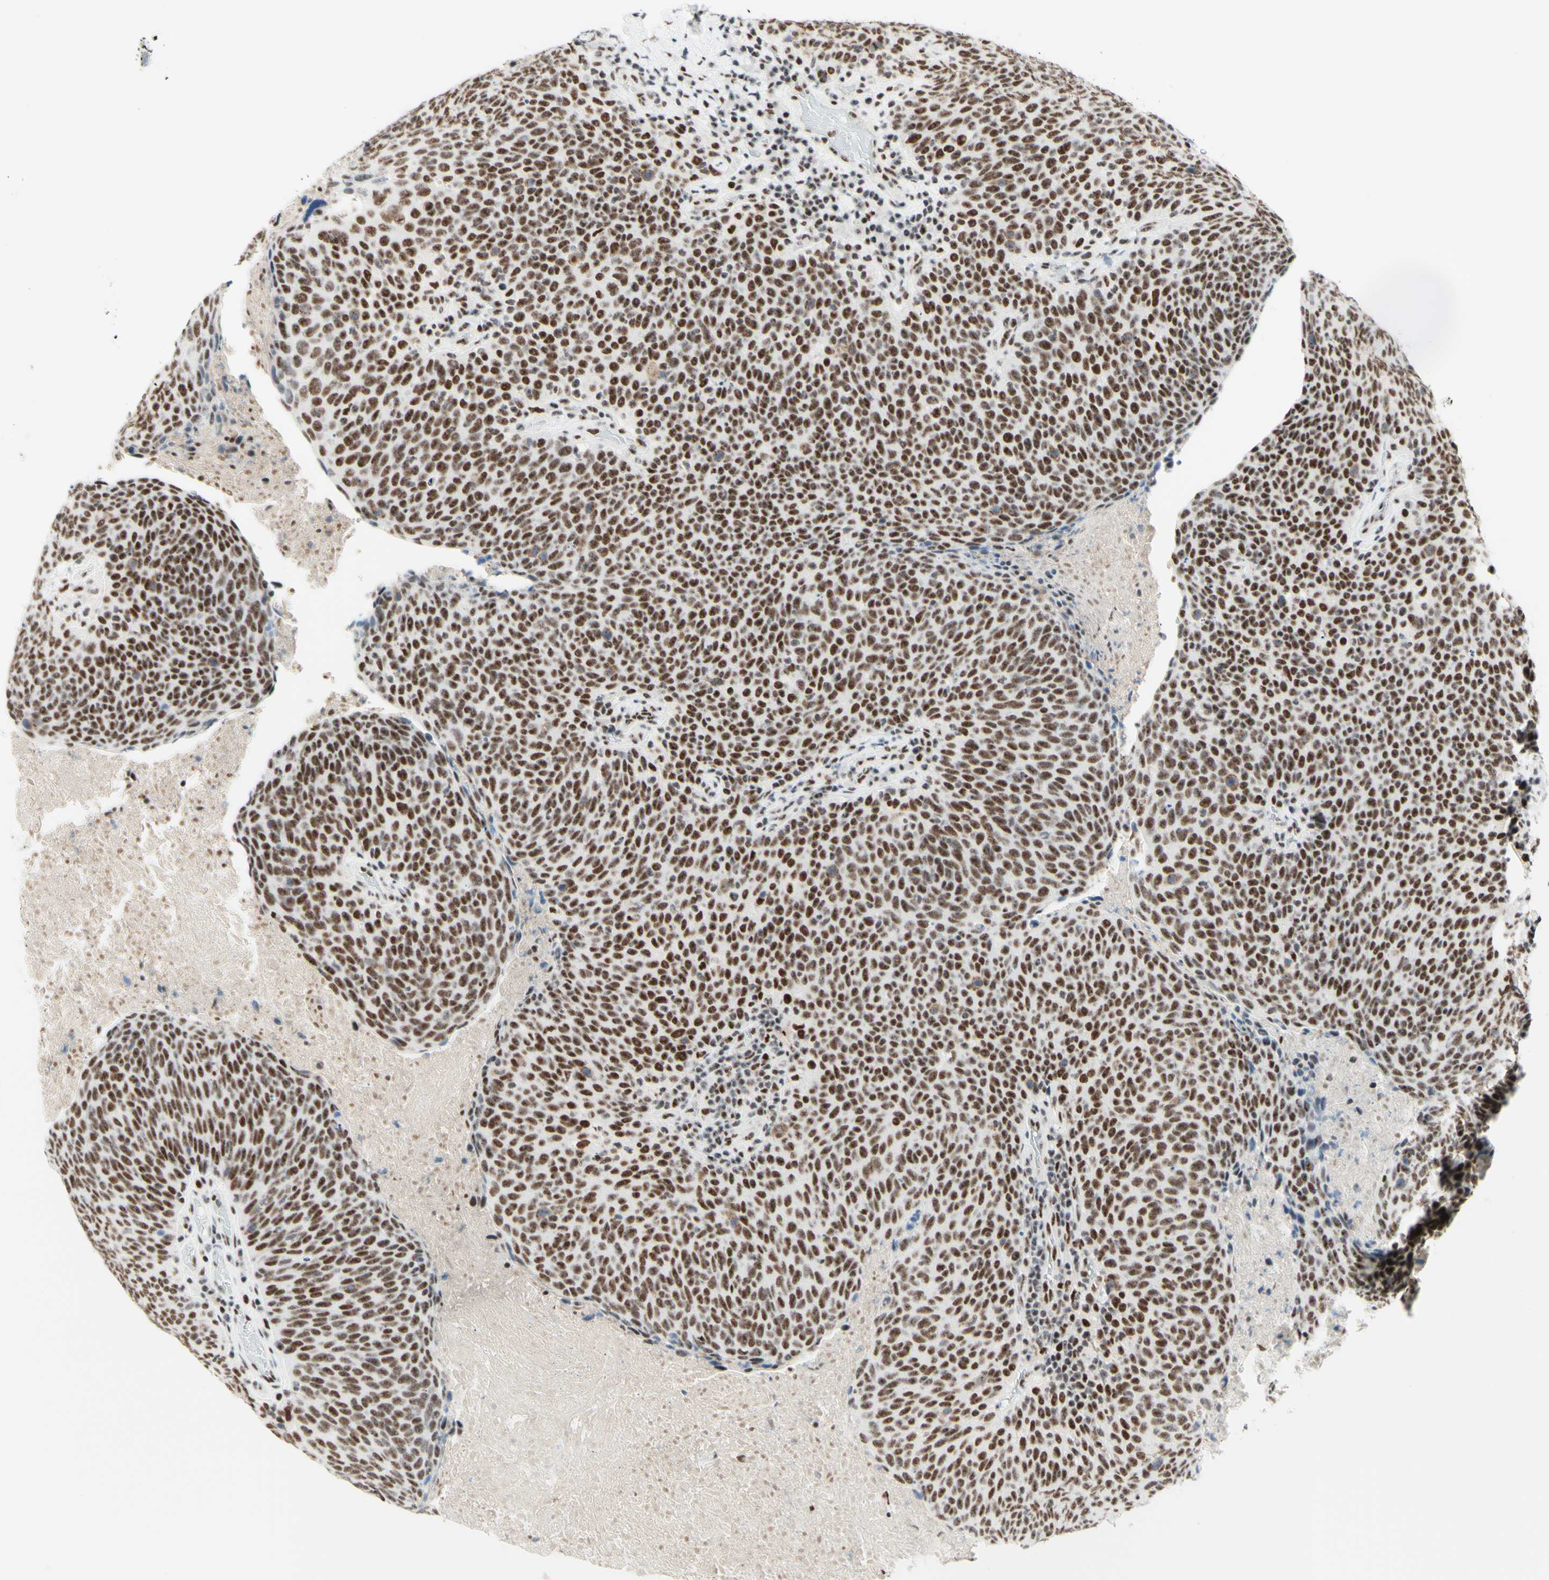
{"staining": {"intensity": "moderate", "quantity": ">75%", "location": "nuclear"}, "tissue": "head and neck cancer", "cell_type": "Tumor cells", "image_type": "cancer", "snomed": [{"axis": "morphology", "description": "Squamous cell carcinoma, NOS"}, {"axis": "morphology", "description": "Squamous cell carcinoma, metastatic, NOS"}, {"axis": "topography", "description": "Lymph node"}, {"axis": "topography", "description": "Head-Neck"}], "caption": "A brown stain highlights moderate nuclear expression of a protein in human squamous cell carcinoma (head and neck) tumor cells.", "gene": "WTAP", "patient": {"sex": "male", "age": 62}}